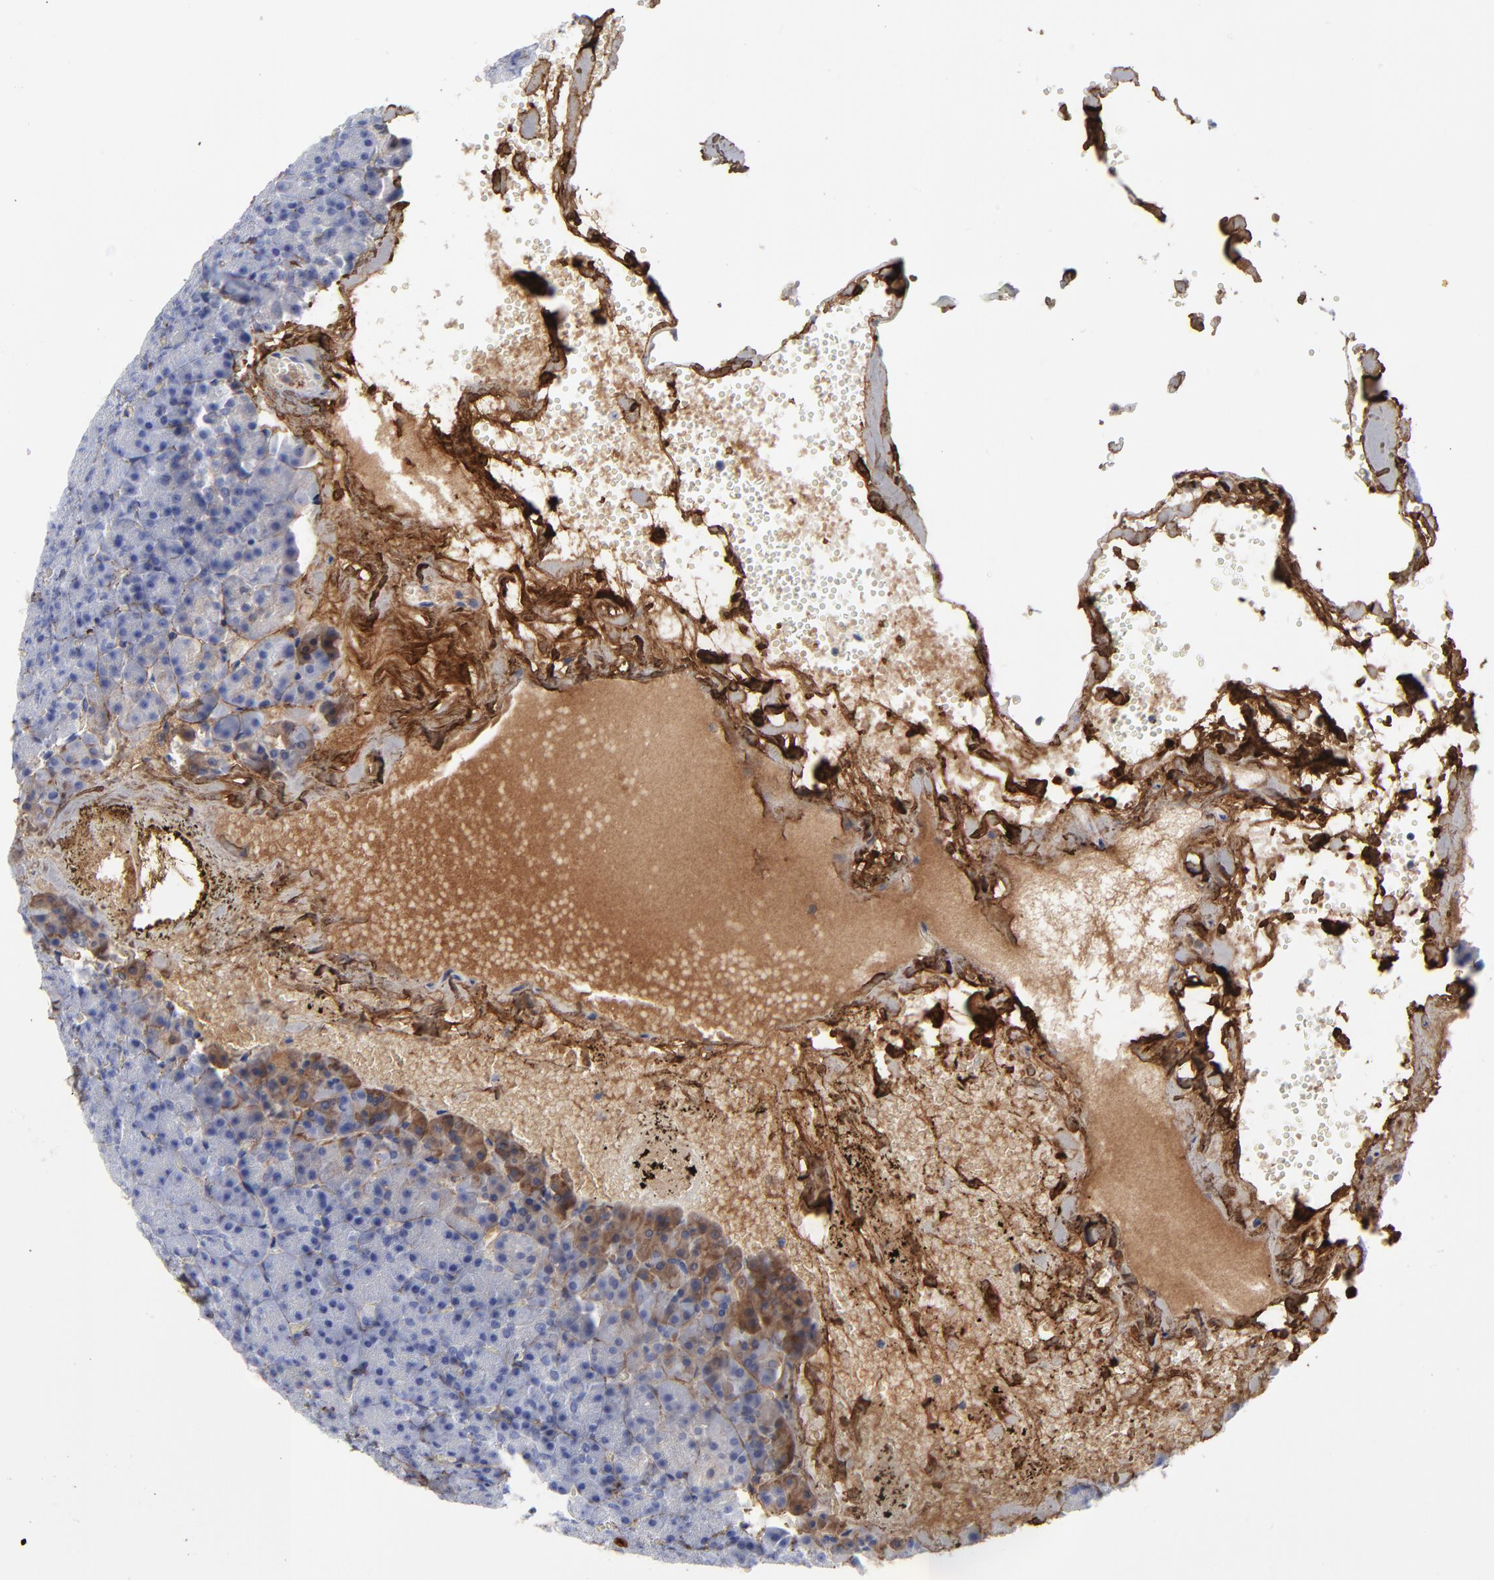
{"staining": {"intensity": "negative", "quantity": "none", "location": "none"}, "tissue": "pancreas", "cell_type": "Exocrine glandular cells", "image_type": "normal", "snomed": [{"axis": "morphology", "description": "Normal tissue, NOS"}, {"axis": "topography", "description": "Pancreas"}], "caption": "The immunohistochemistry (IHC) micrograph has no significant expression in exocrine glandular cells of pancreas.", "gene": "DCN", "patient": {"sex": "female", "age": 35}}